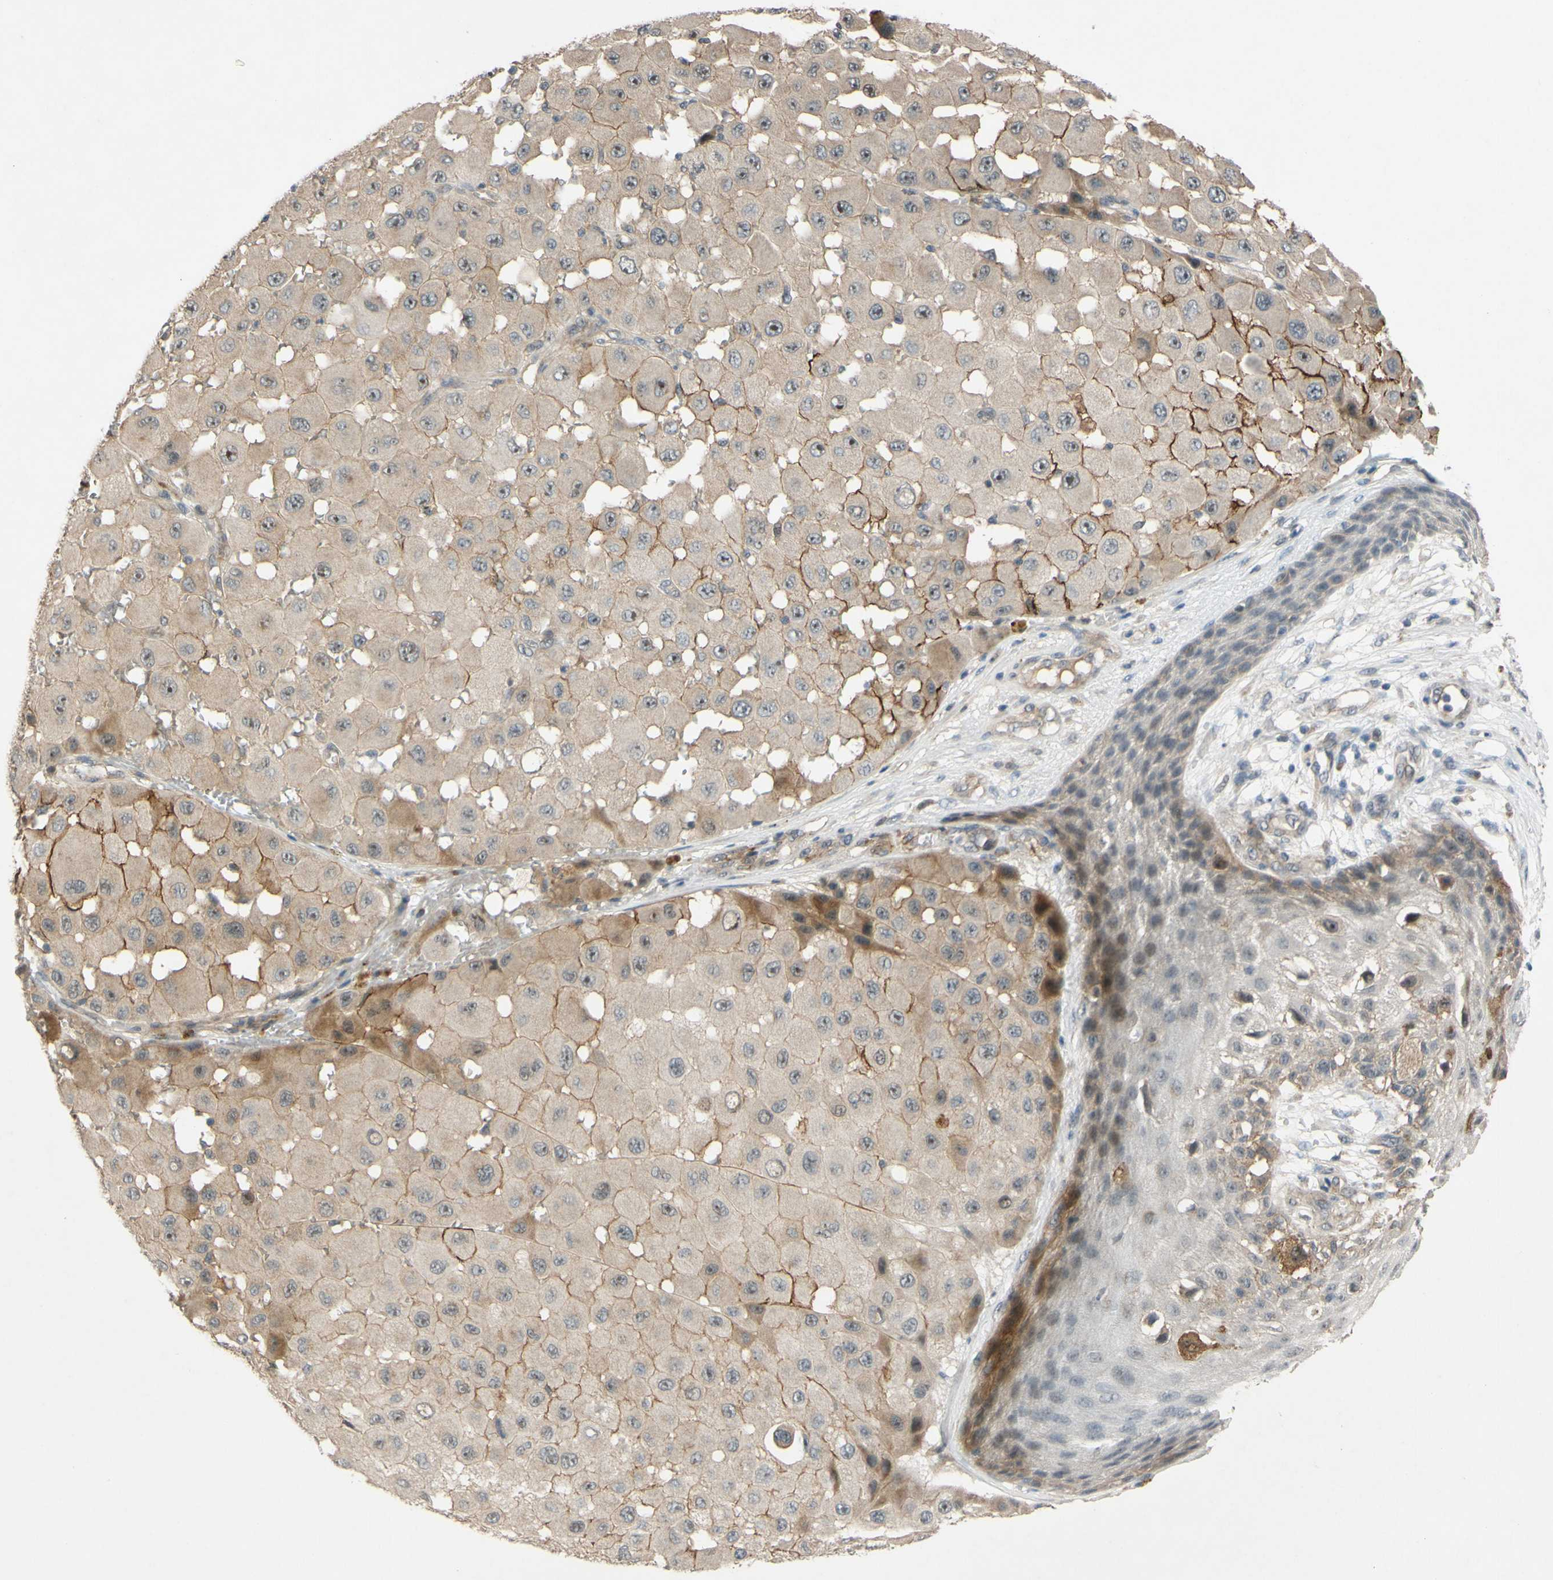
{"staining": {"intensity": "weak", "quantity": ">75%", "location": "cytoplasmic/membranous"}, "tissue": "melanoma", "cell_type": "Tumor cells", "image_type": "cancer", "snomed": [{"axis": "morphology", "description": "Malignant melanoma, NOS"}, {"axis": "topography", "description": "Skin"}], "caption": "Immunohistochemical staining of human melanoma displays low levels of weak cytoplasmic/membranous positivity in about >75% of tumor cells.", "gene": "ALK", "patient": {"sex": "female", "age": 81}}